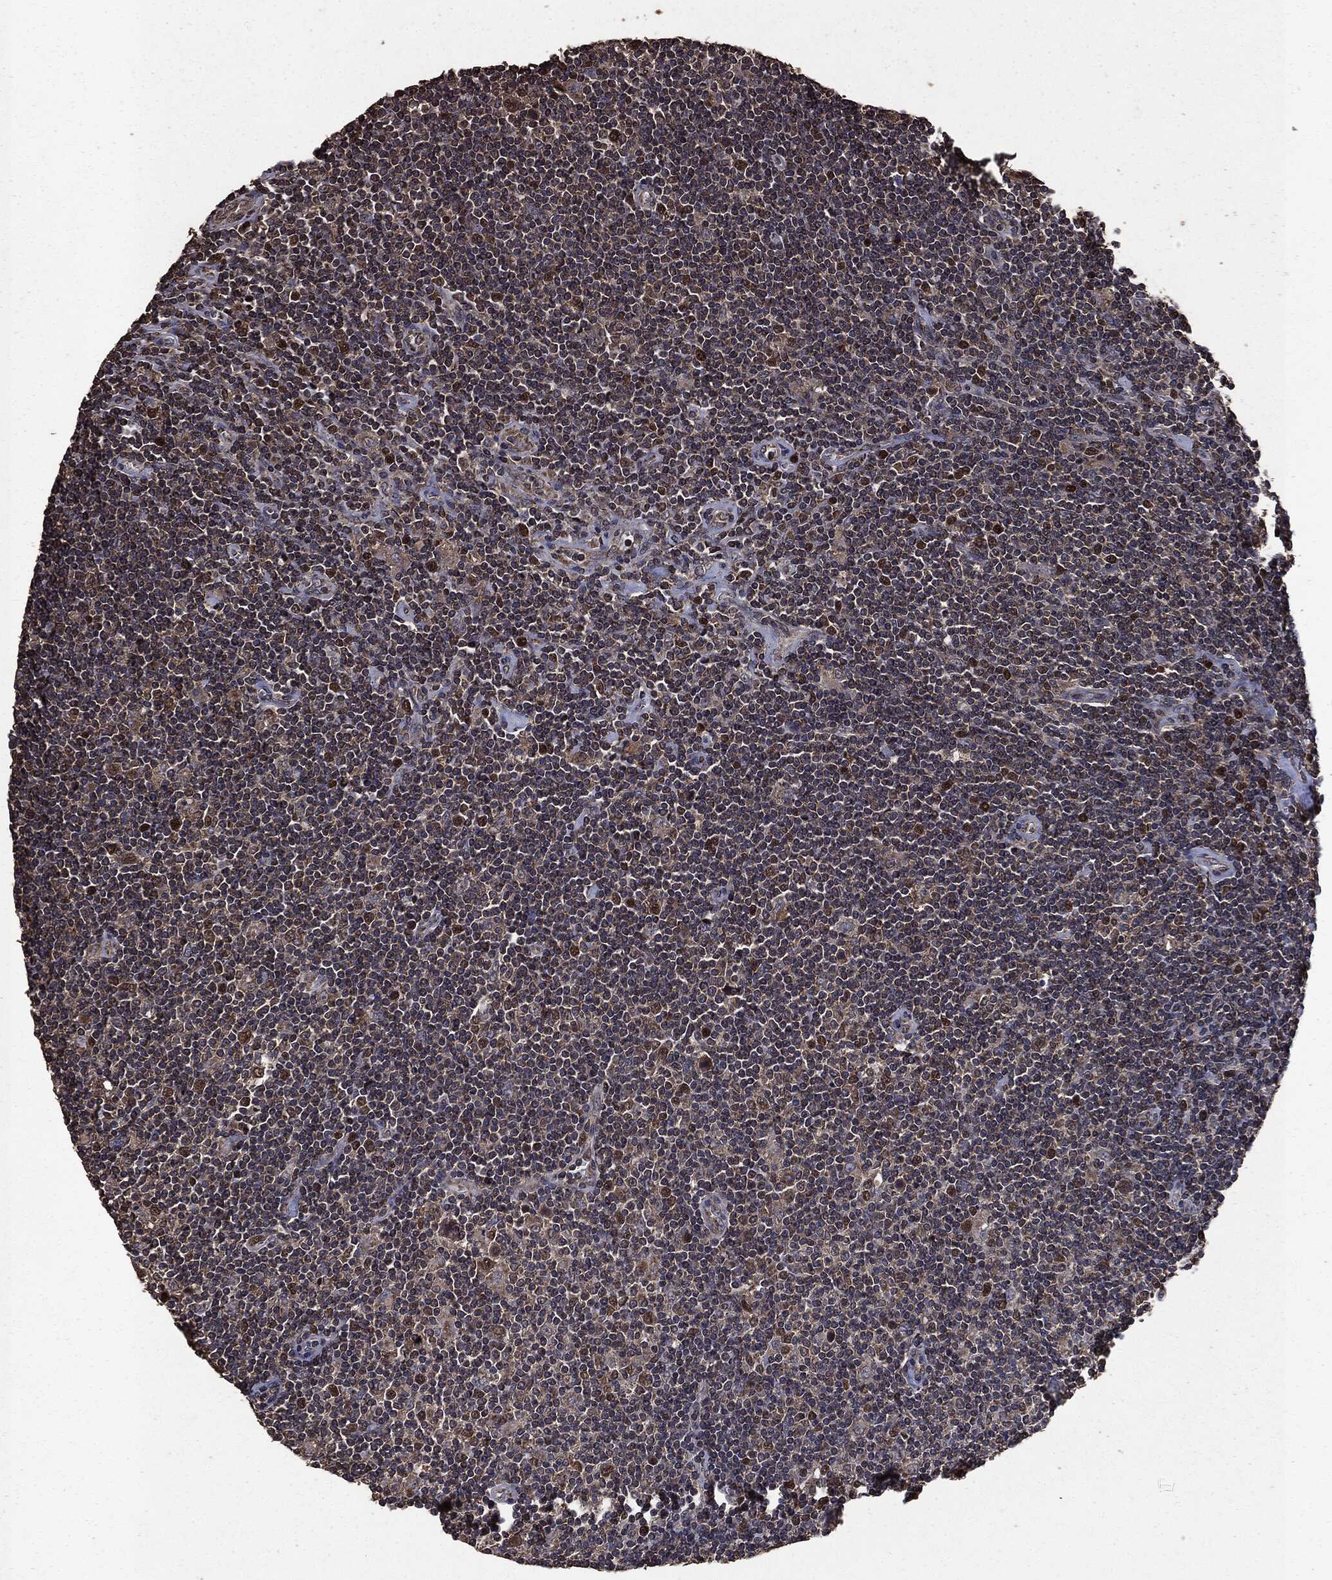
{"staining": {"intensity": "moderate", "quantity": "25%-75%", "location": "cytoplasmic/membranous,nuclear"}, "tissue": "lymphoma", "cell_type": "Tumor cells", "image_type": "cancer", "snomed": [{"axis": "morphology", "description": "Hodgkin's disease, NOS"}, {"axis": "topography", "description": "Lymph node"}], "caption": "Tumor cells exhibit medium levels of moderate cytoplasmic/membranous and nuclear staining in about 25%-75% of cells in human lymphoma.", "gene": "PPP6R2", "patient": {"sex": "male", "age": 40}}